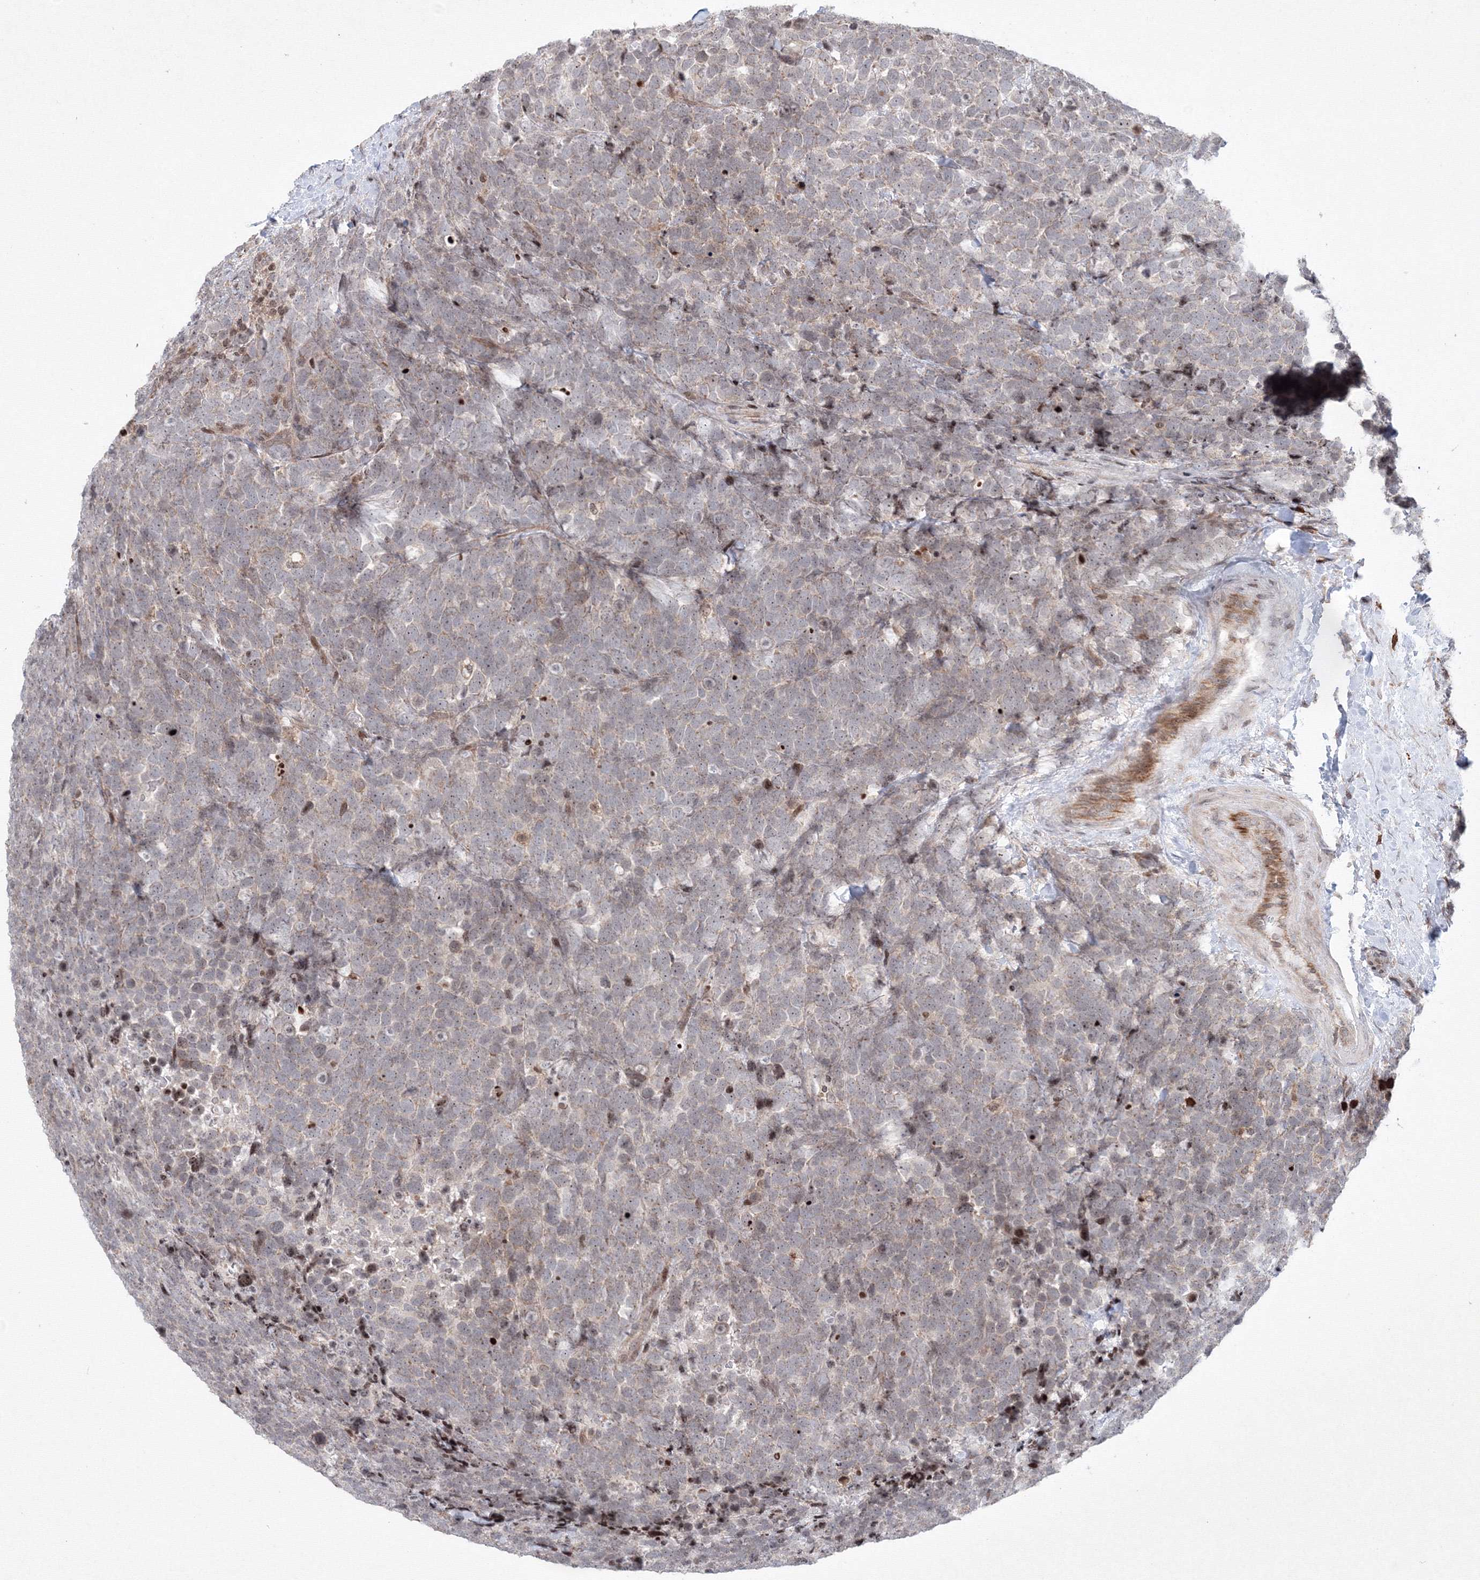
{"staining": {"intensity": "moderate", "quantity": "25%-75%", "location": "cytoplasmic/membranous"}, "tissue": "urothelial cancer", "cell_type": "Tumor cells", "image_type": "cancer", "snomed": [{"axis": "morphology", "description": "Urothelial carcinoma, High grade"}, {"axis": "topography", "description": "Urinary bladder"}], "caption": "Urothelial cancer stained with IHC demonstrates moderate cytoplasmic/membranous staining in about 25%-75% of tumor cells.", "gene": "MKRN2", "patient": {"sex": "female", "age": 82}}